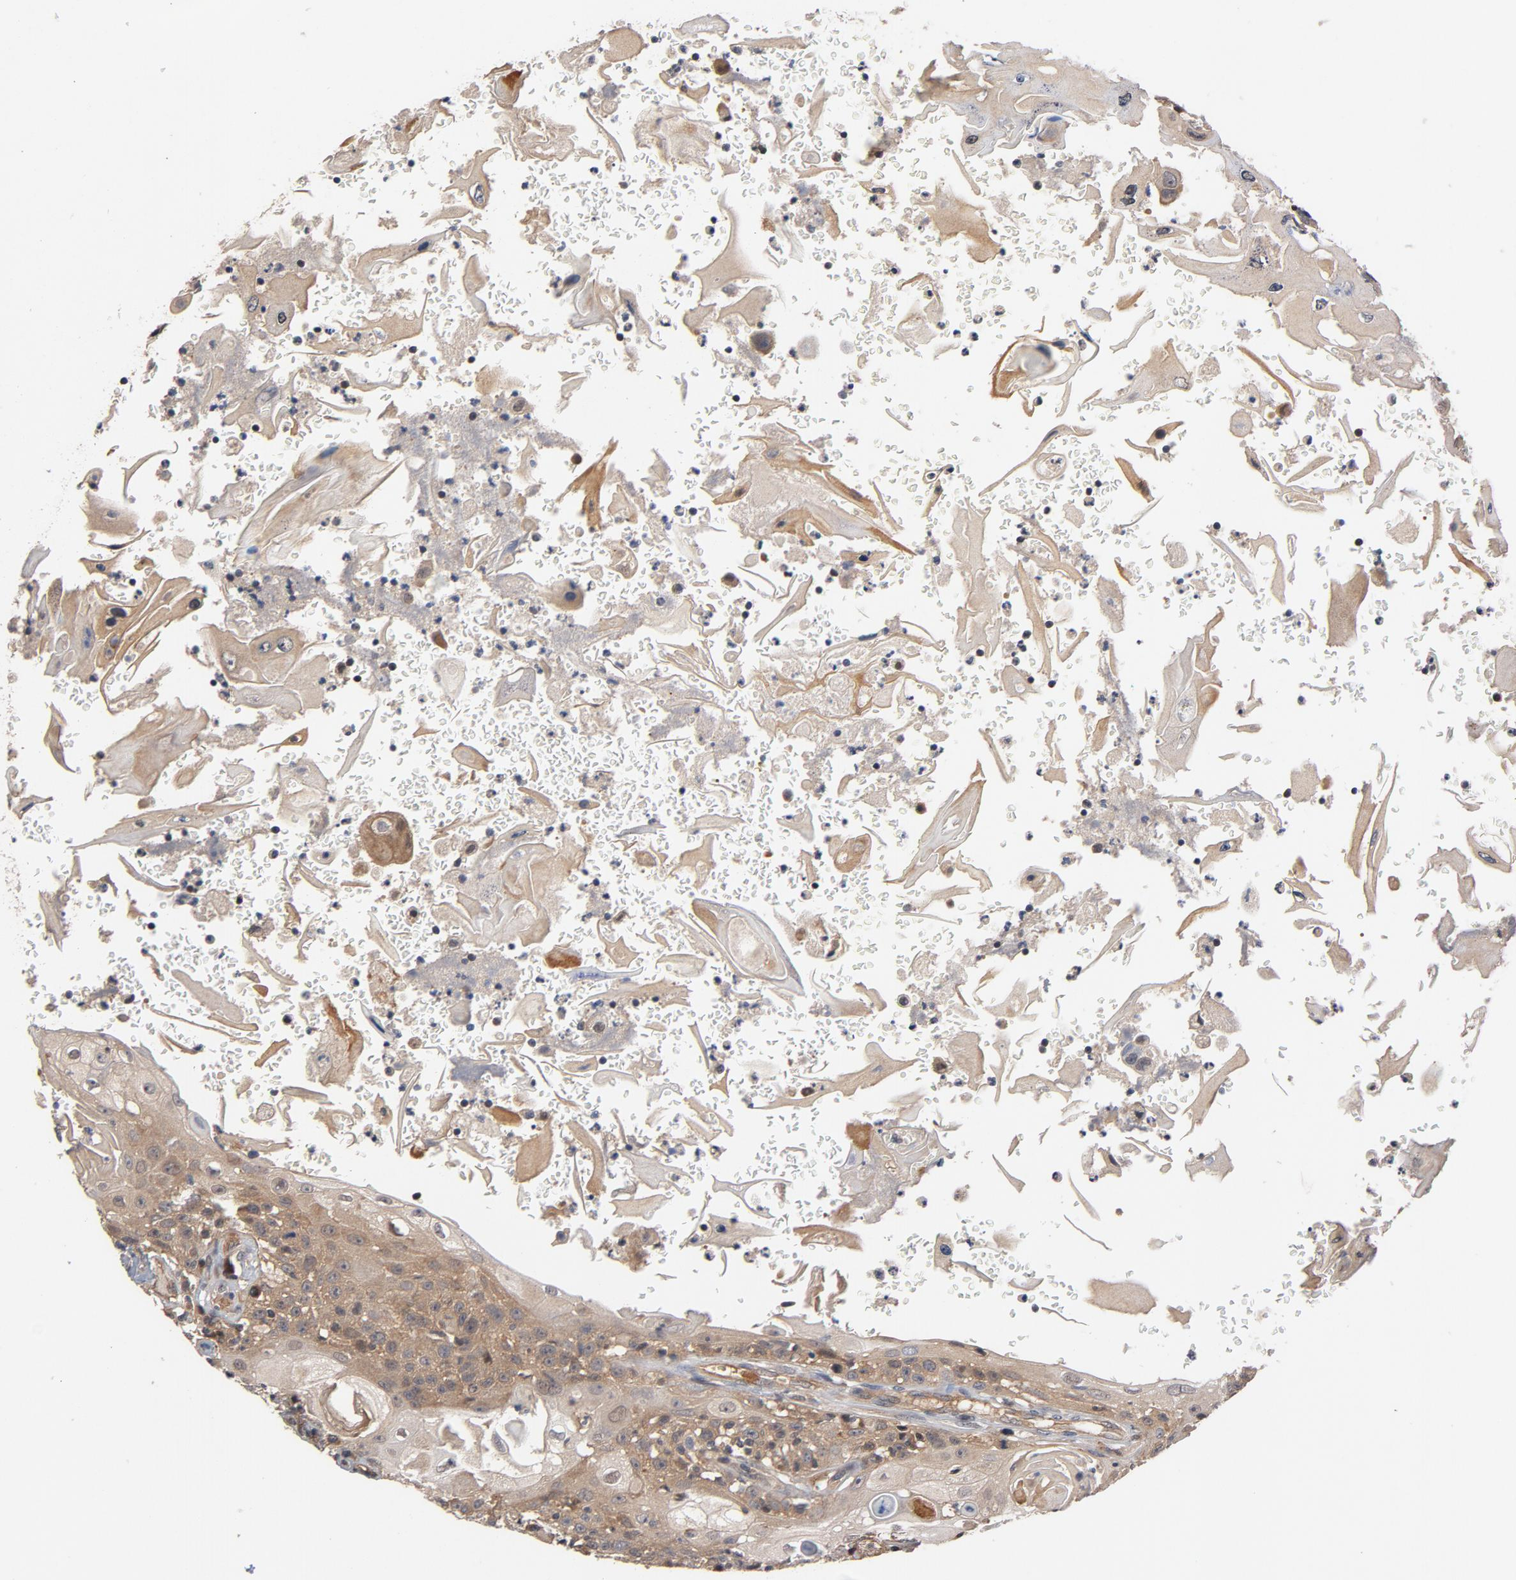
{"staining": {"intensity": "negative", "quantity": "none", "location": "none"}, "tissue": "head and neck cancer", "cell_type": "Tumor cells", "image_type": "cancer", "snomed": [{"axis": "morphology", "description": "Squamous cell carcinoma, NOS"}, {"axis": "topography", "description": "Oral tissue"}, {"axis": "topography", "description": "Head-Neck"}], "caption": "Immunohistochemical staining of head and neck cancer (squamous cell carcinoma) demonstrates no significant staining in tumor cells. (Immunohistochemistry (ihc), brightfield microscopy, high magnification).", "gene": "PITPNM2", "patient": {"sex": "female", "age": 76}}